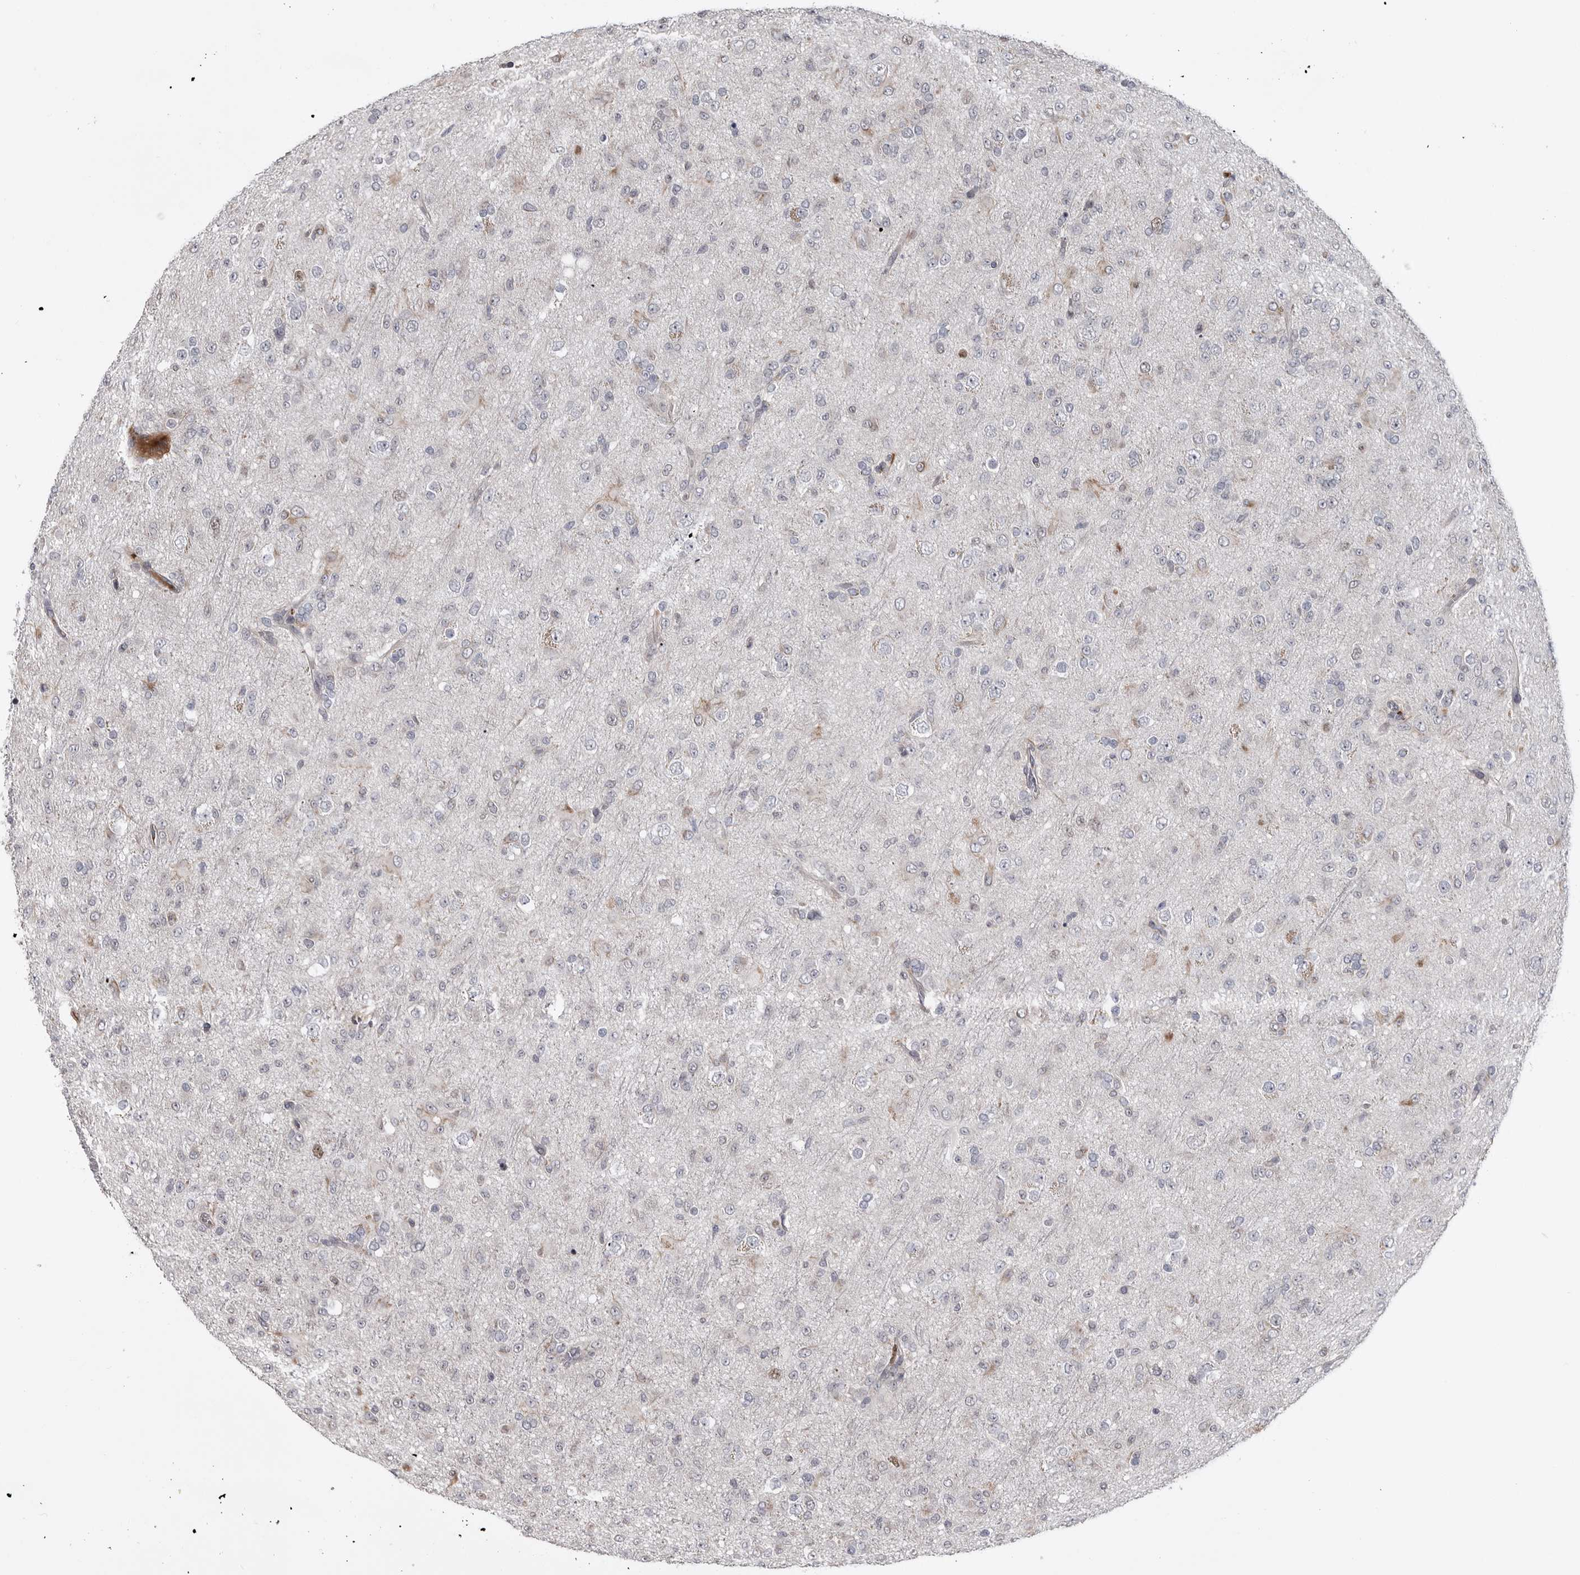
{"staining": {"intensity": "weak", "quantity": "<25%", "location": "cytoplasmic/membranous,nuclear"}, "tissue": "glioma", "cell_type": "Tumor cells", "image_type": "cancer", "snomed": [{"axis": "morphology", "description": "Glioma, malignant, Low grade"}, {"axis": "topography", "description": "Brain"}], "caption": "Image shows no protein staining in tumor cells of malignant glioma (low-grade) tissue. (DAB (3,3'-diaminobenzidine) immunohistochemistry (IHC), high magnification).", "gene": "ZNF277", "patient": {"sex": "male", "age": 65}}